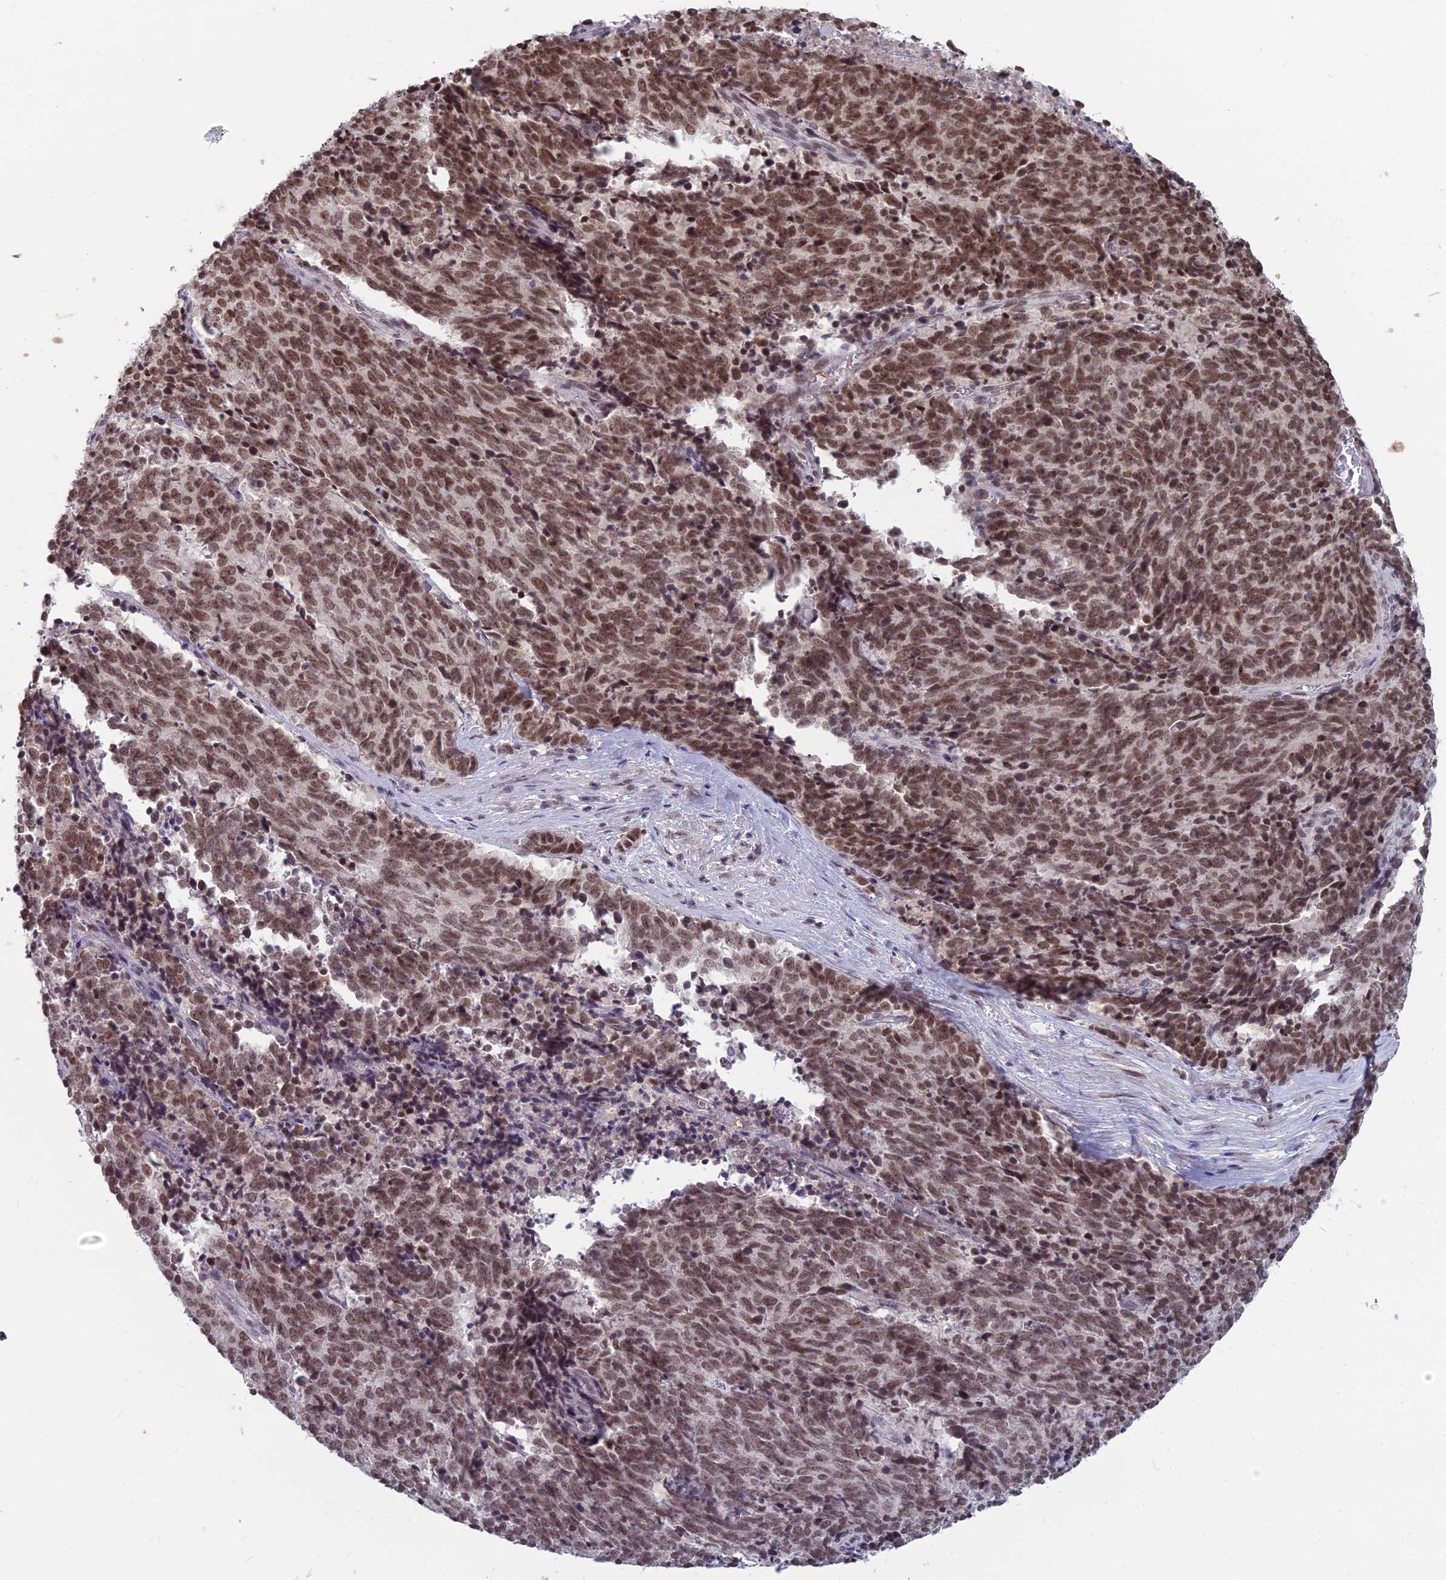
{"staining": {"intensity": "moderate", "quantity": ">75%", "location": "nuclear"}, "tissue": "cervical cancer", "cell_type": "Tumor cells", "image_type": "cancer", "snomed": [{"axis": "morphology", "description": "Squamous cell carcinoma, NOS"}, {"axis": "topography", "description": "Cervix"}], "caption": "This is an image of IHC staining of cervical squamous cell carcinoma, which shows moderate positivity in the nuclear of tumor cells.", "gene": "KAT7", "patient": {"sex": "female", "age": 29}}